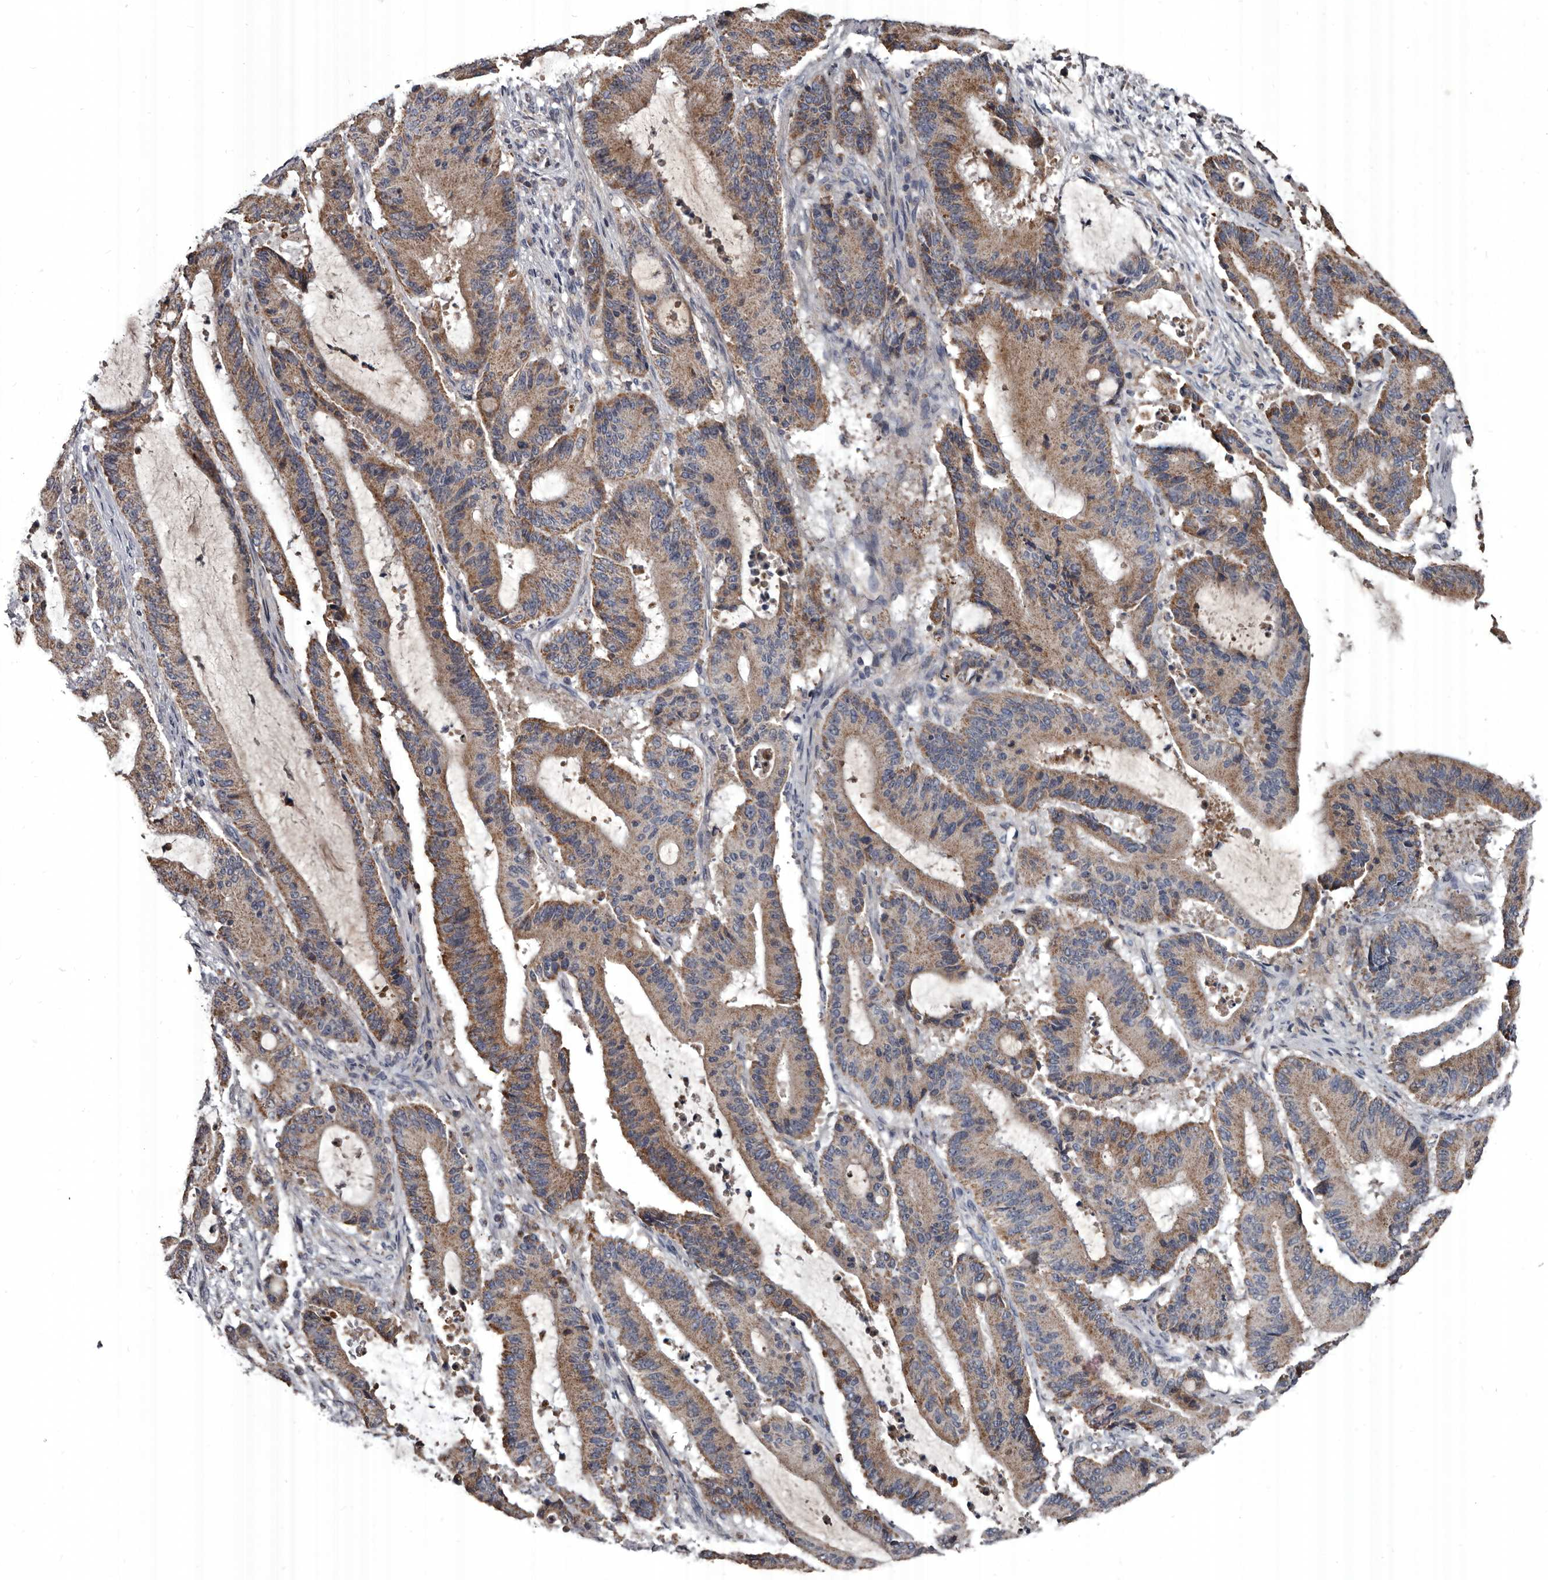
{"staining": {"intensity": "moderate", "quantity": ">75%", "location": "cytoplasmic/membranous"}, "tissue": "liver cancer", "cell_type": "Tumor cells", "image_type": "cancer", "snomed": [{"axis": "morphology", "description": "Cholangiocarcinoma"}, {"axis": "topography", "description": "Liver"}], "caption": "A brown stain shows moderate cytoplasmic/membranous expression of a protein in liver cancer tumor cells. (DAB (3,3'-diaminobenzidine) = brown stain, brightfield microscopy at high magnification).", "gene": "GREB1", "patient": {"sex": "female", "age": 73}}